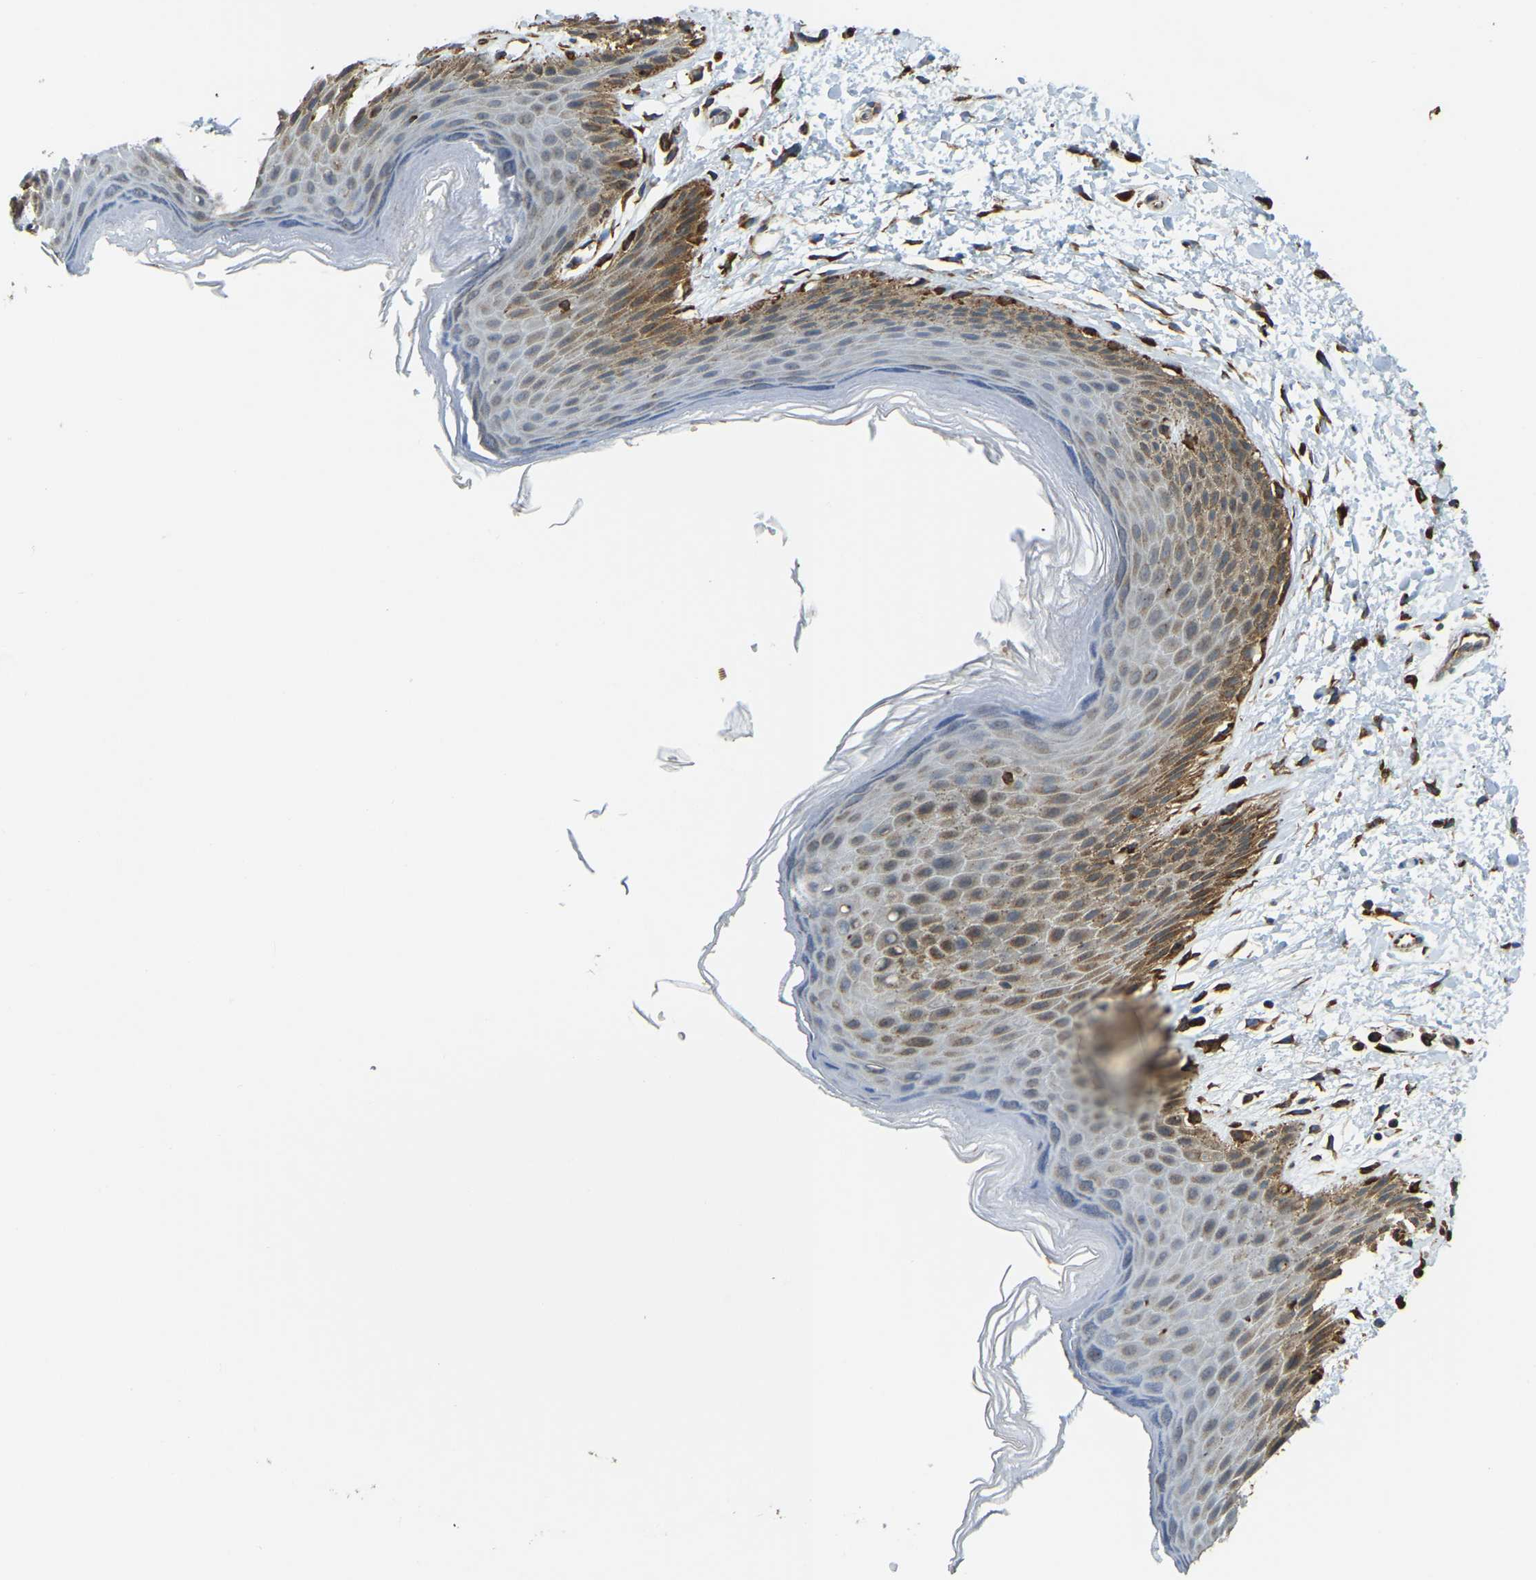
{"staining": {"intensity": "moderate", "quantity": "25%-75%", "location": "cytoplasmic/membranous"}, "tissue": "skin", "cell_type": "Epidermal cells", "image_type": "normal", "snomed": [{"axis": "morphology", "description": "Normal tissue, NOS"}, {"axis": "topography", "description": "Anal"}], "caption": "IHC of benign human skin demonstrates medium levels of moderate cytoplasmic/membranous staining in approximately 25%-75% of epidermal cells.", "gene": "RNF115", "patient": {"sex": "male", "age": 44}}